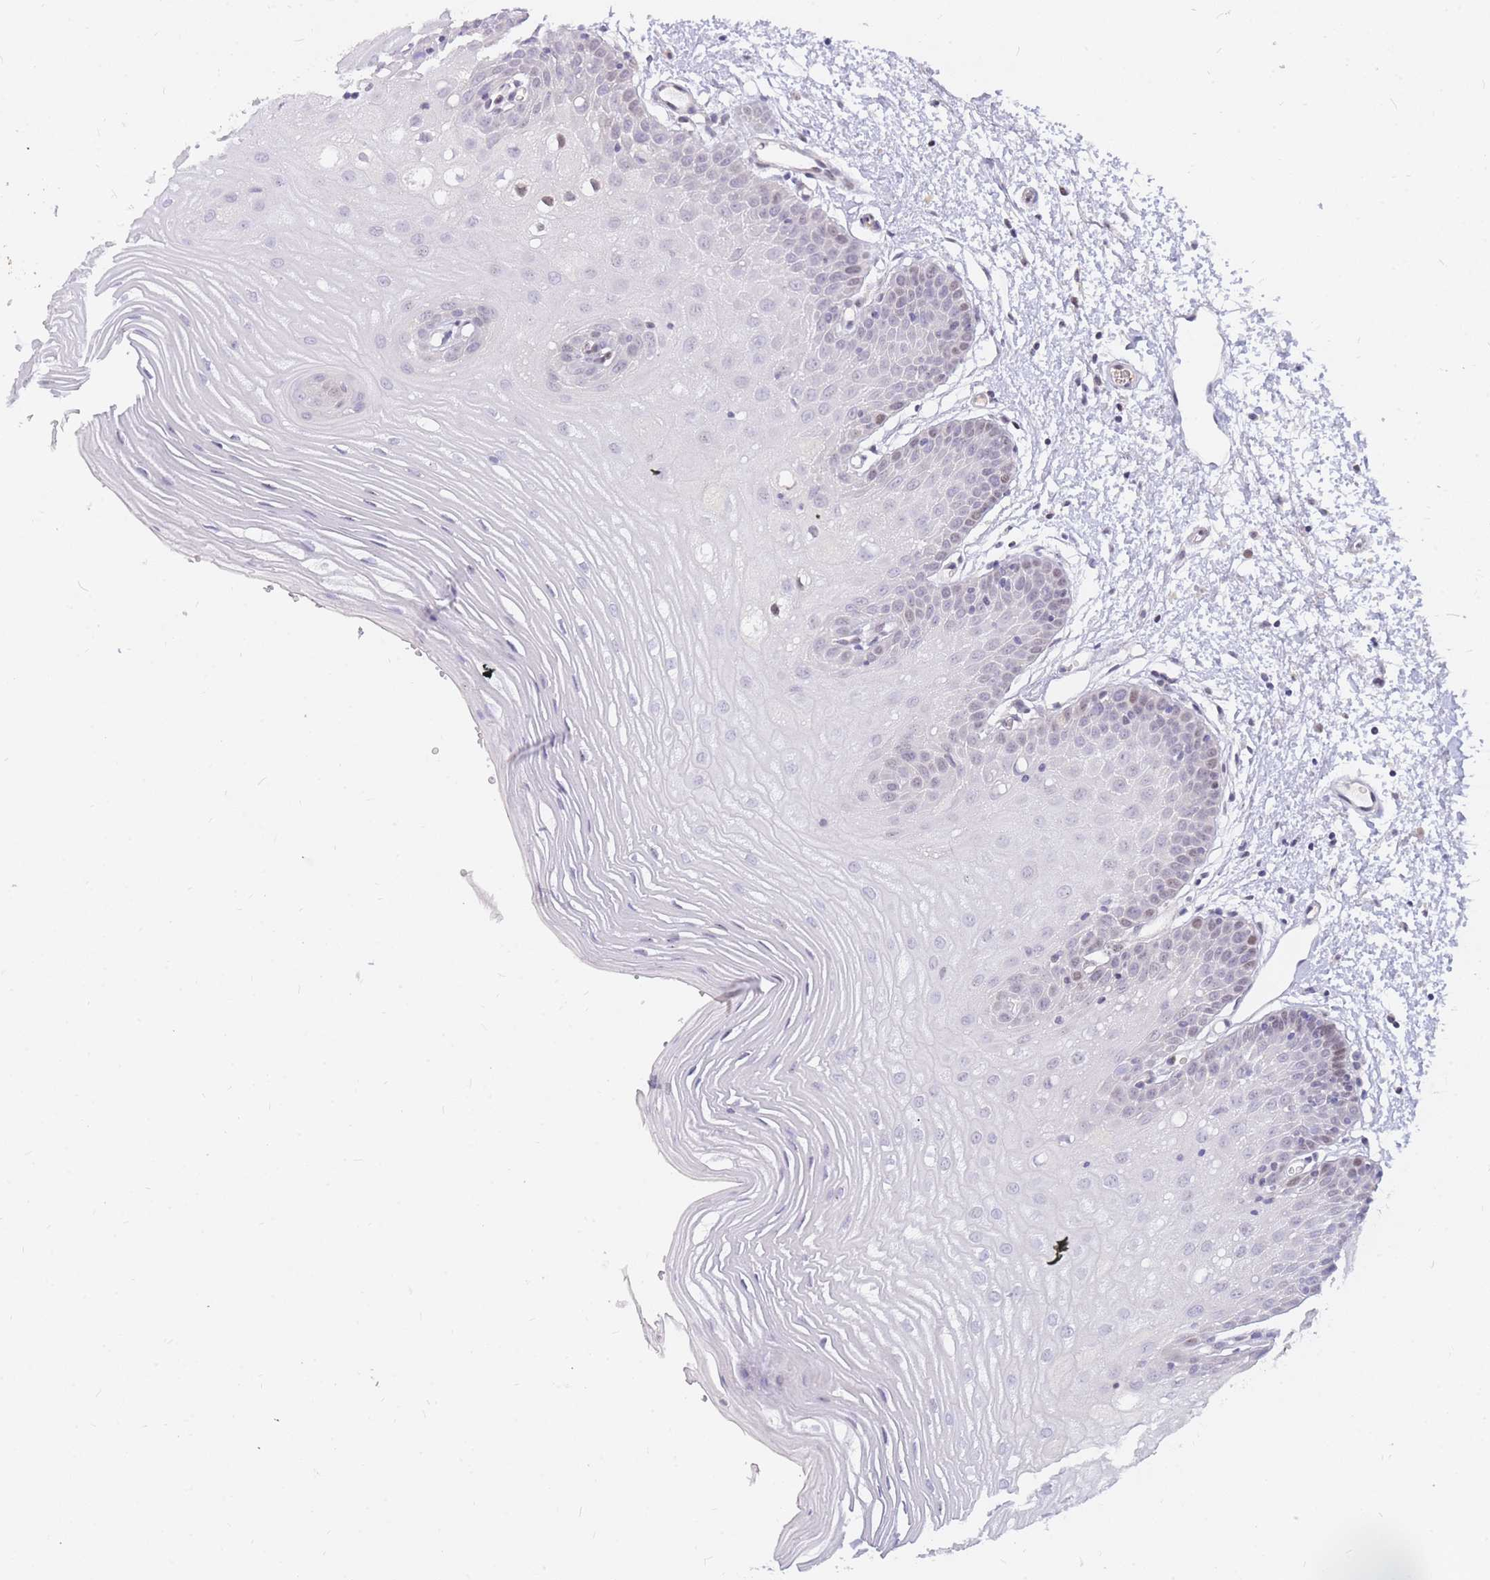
{"staining": {"intensity": "weak", "quantity": "<25%", "location": "nuclear"}, "tissue": "oral mucosa", "cell_type": "Squamous epithelial cells", "image_type": "normal", "snomed": [{"axis": "morphology", "description": "Normal tissue, NOS"}, {"axis": "topography", "description": "Oral tissue"}, {"axis": "topography", "description": "Tounge, NOS"}], "caption": "DAB immunohistochemical staining of unremarkable human oral mucosa shows no significant staining in squamous epithelial cells. (Immunohistochemistry, brightfield microscopy, high magnification).", "gene": "TLE2", "patient": {"sex": "female", "age": 73}}